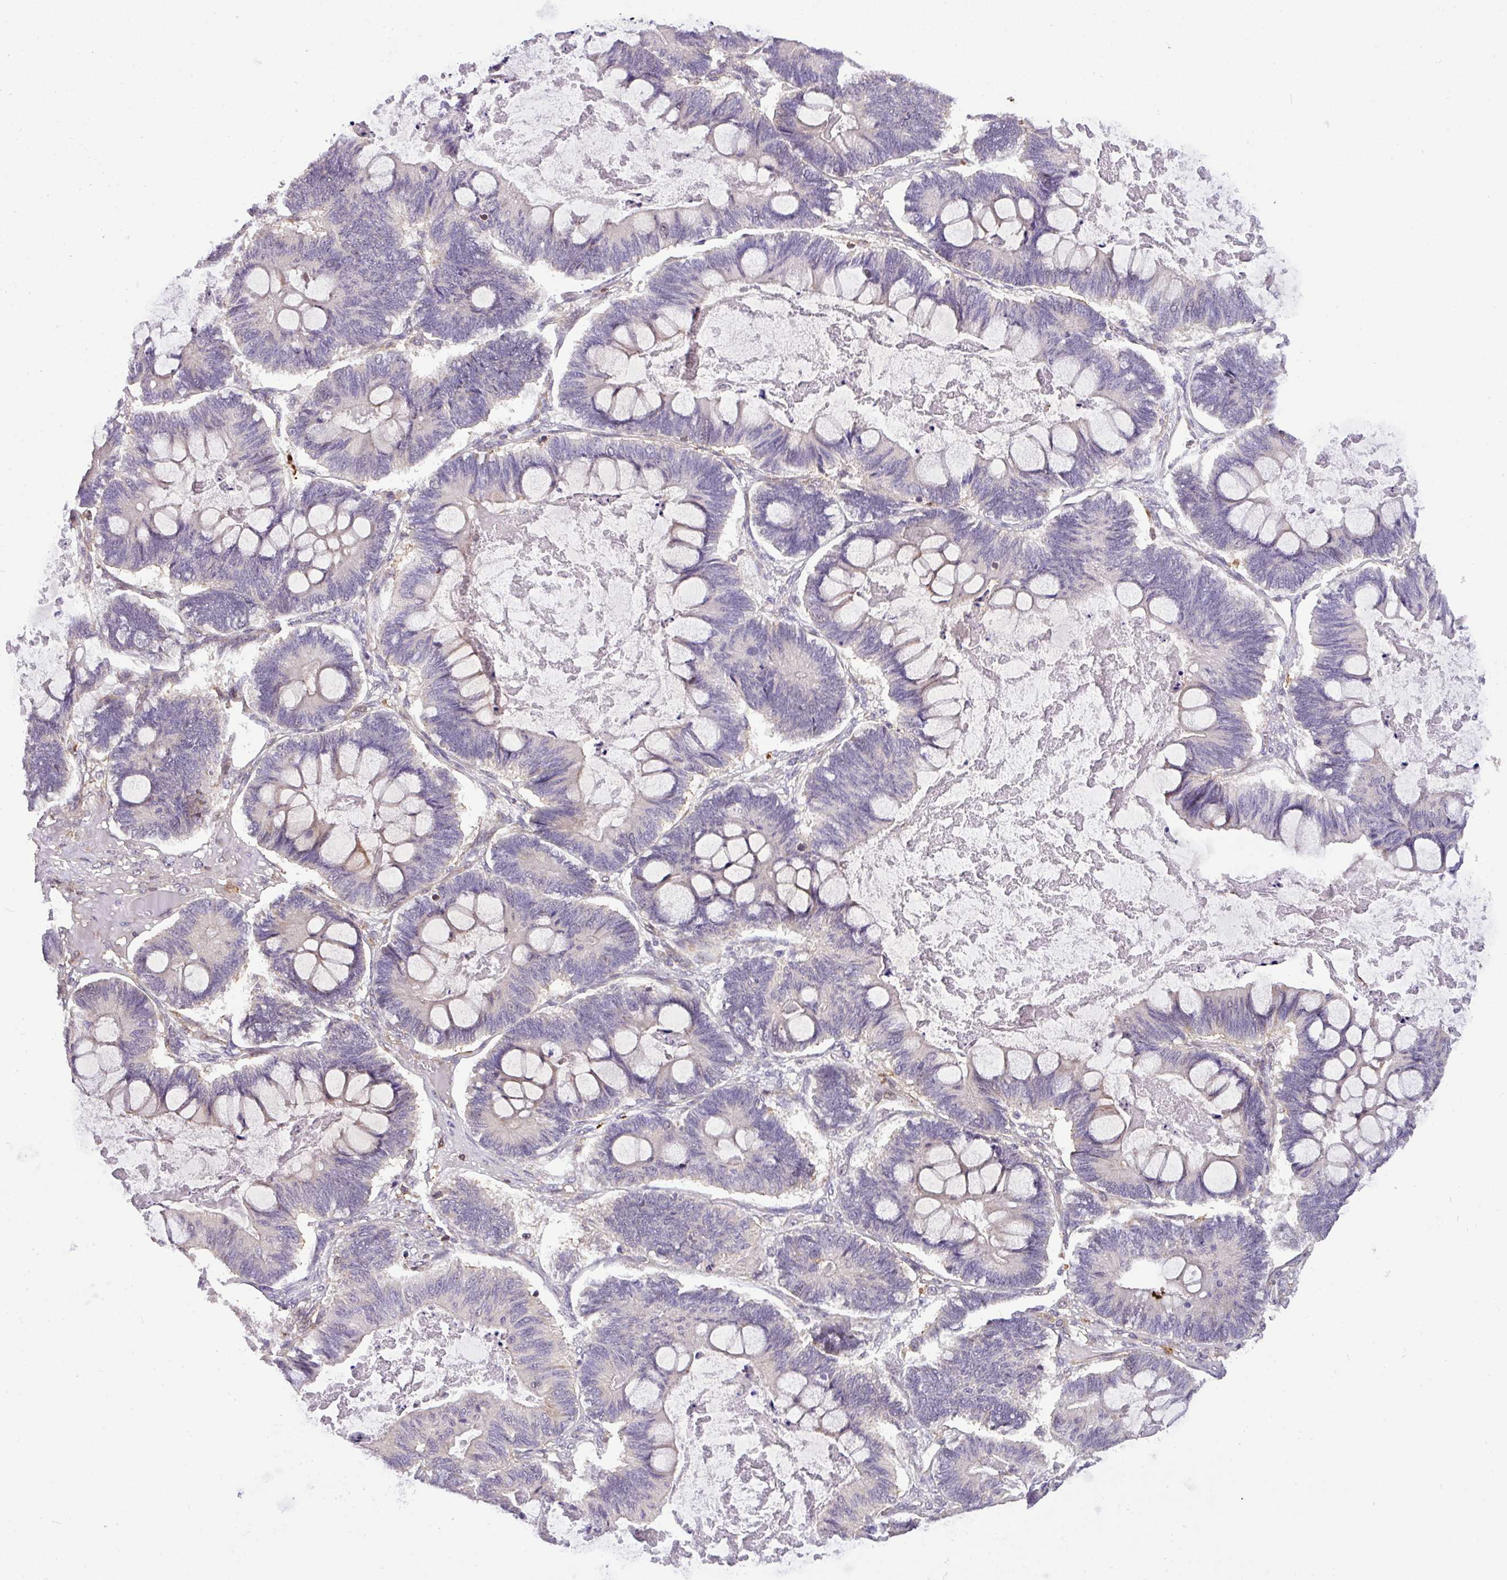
{"staining": {"intensity": "negative", "quantity": "none", "location": "none"}, "tissue": "ovarian cancer", "cell_type": "Tumor cells", "image_type": "cancer", "snomed": [{"axis": "morphology", "description": "Cystadenocarcinoma, mucinous, NOS"}, {"axis": "topography", "description": "Ovary"}], "caption": "Tumor cells are negative for brown protein staining in mucinous cystadenocarcinoma (ovarian).", "gene": "CASS4", "patient": {"sex": "female", "age": 61}}